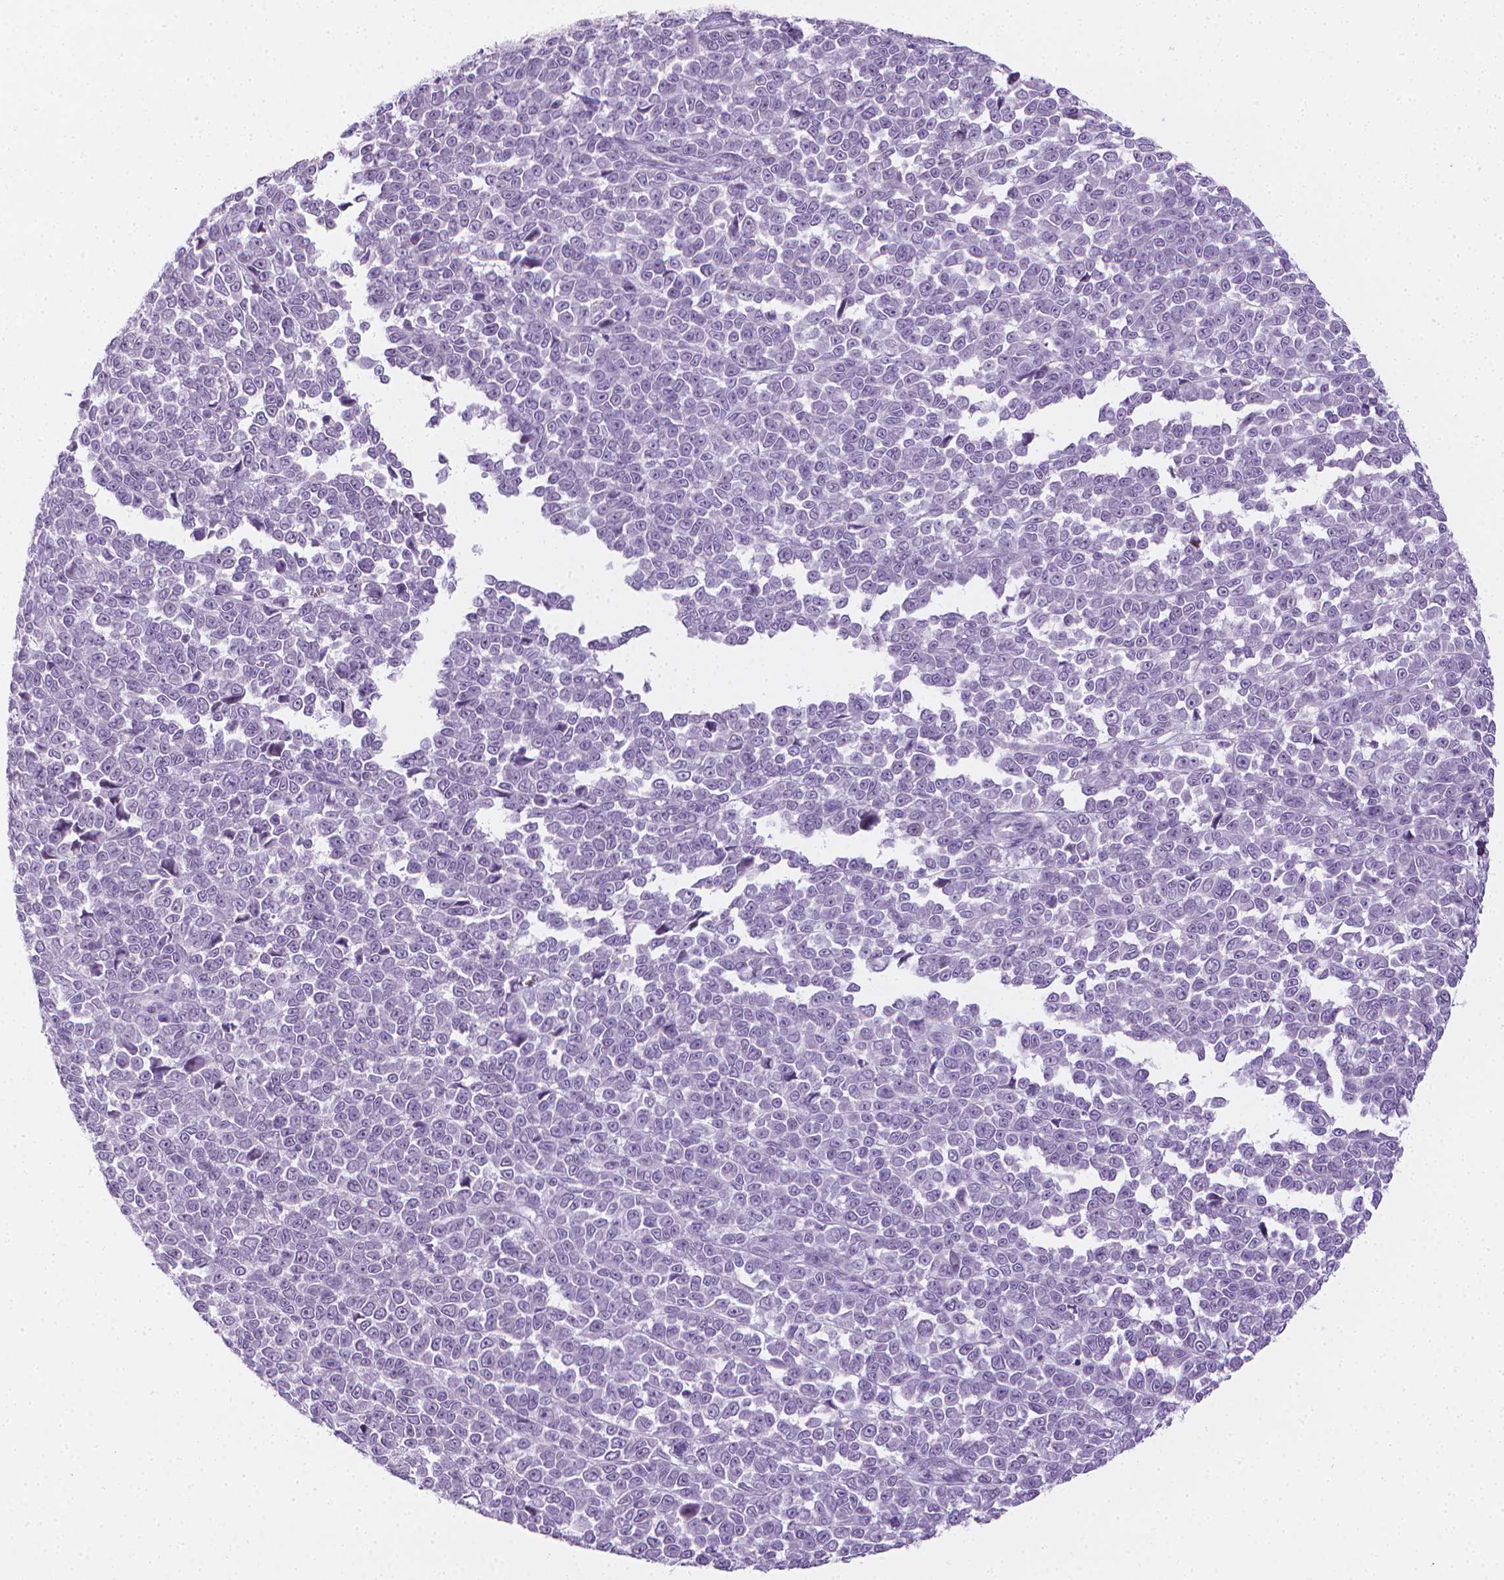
{"staining": {"intensity": "negative", "quantity": "none", "location": "none"}, "tissue": "melanoma", "cell_type": "Tumor cells", "image_type": "cancer", "snomed": [{"axis": "morphology", "description": "Malignant melanoma, NOS"}, {"axis": "topography", "description": "Skin"}], "caption": "Tumor cells show no significant protein staining in melanoma.", "gene": "DCAF8L1", "patient": {"sex": "female", "age": 95}}